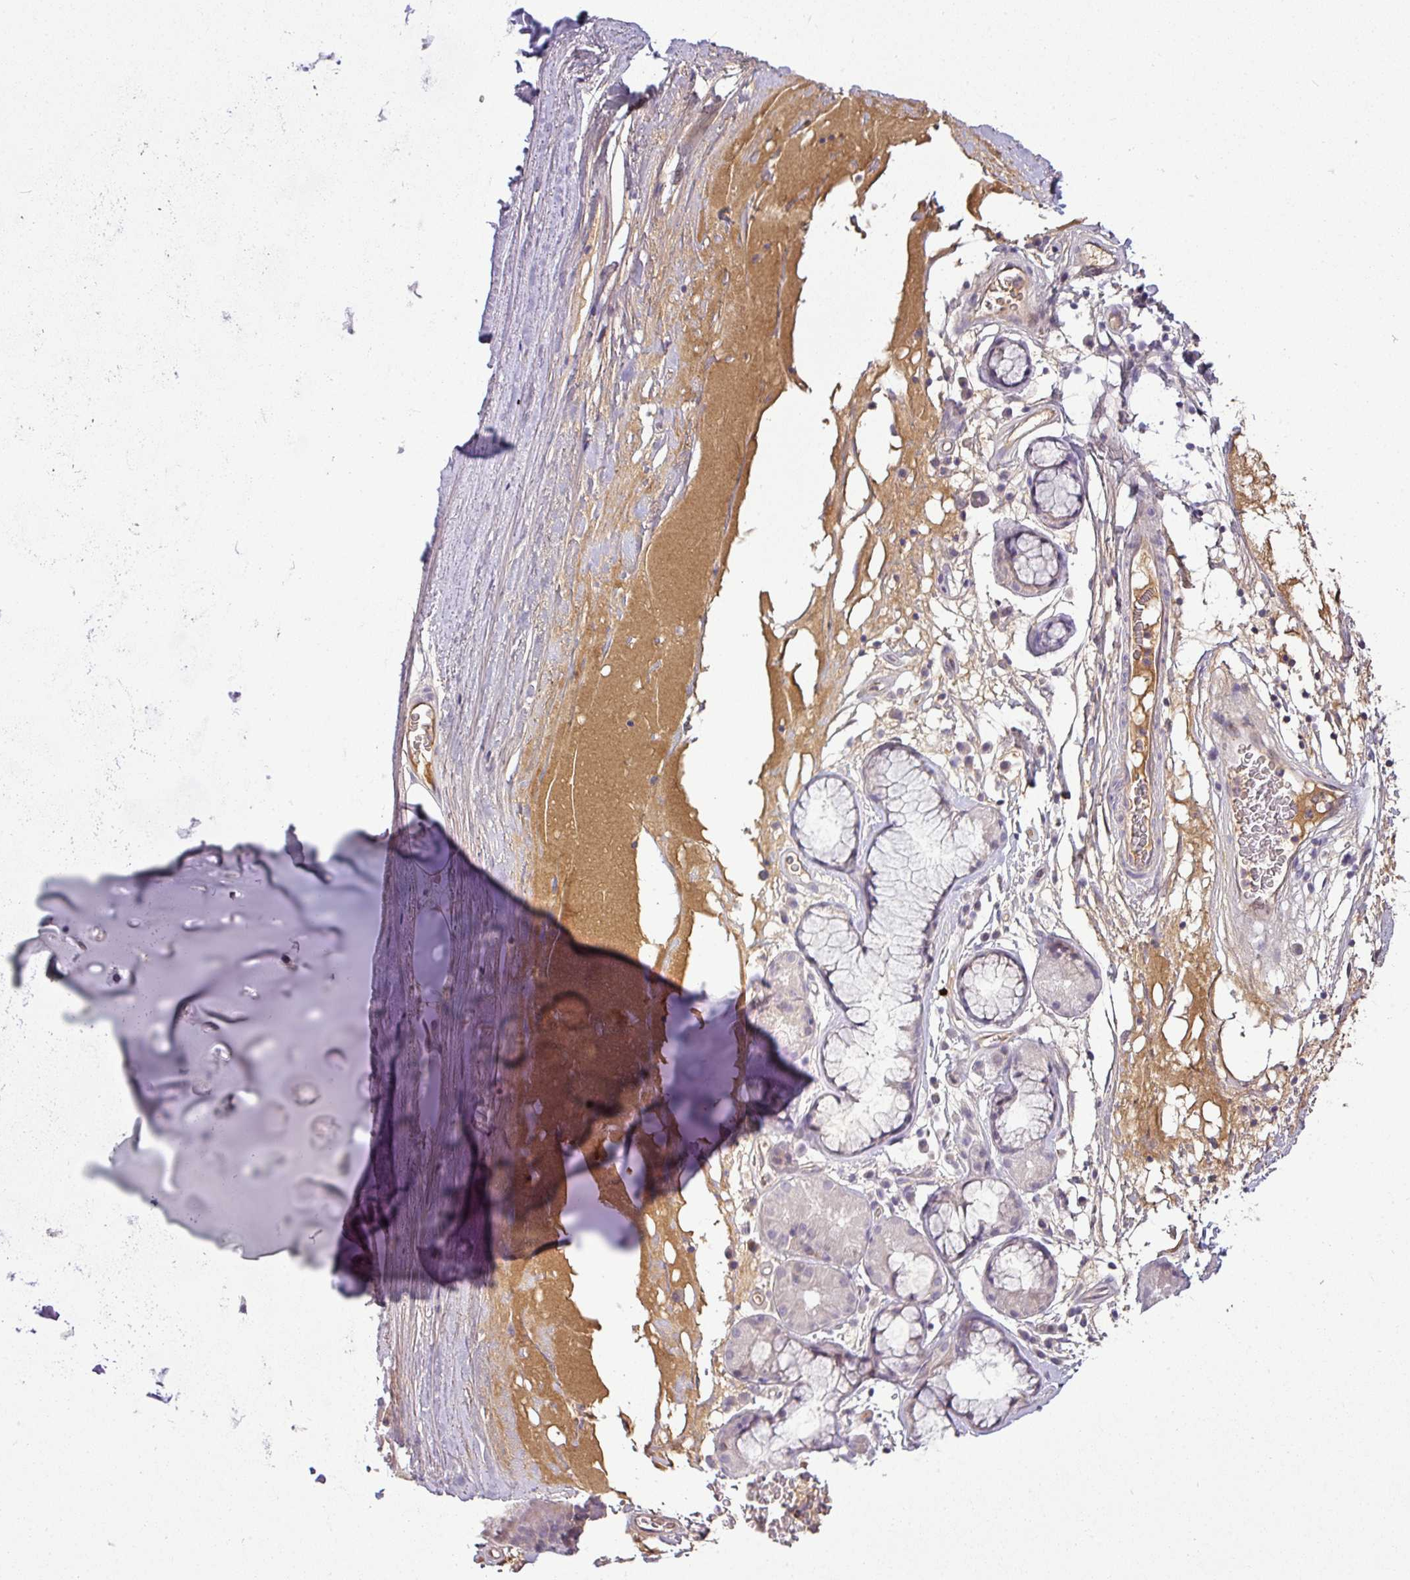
{"staining": {"intensity": "negative", "quantity": "none", "location": "none"}, "tissue": "adipose tissue", "cell_type": "Adipocytes", "image_type": "normal", "snomed": [{"axis": "morphology", "description": "Normal tissue, NOS"}, {"axis": "topography", "description": "Cartilage tissue"}], "caption": "A high-resolution micrograph shows IHC staining of unremarkable adipose tissue, which displays no significant staining in adipocytes.", "gene": "APOM", "patient": {"sex": "female", "age": 63}}